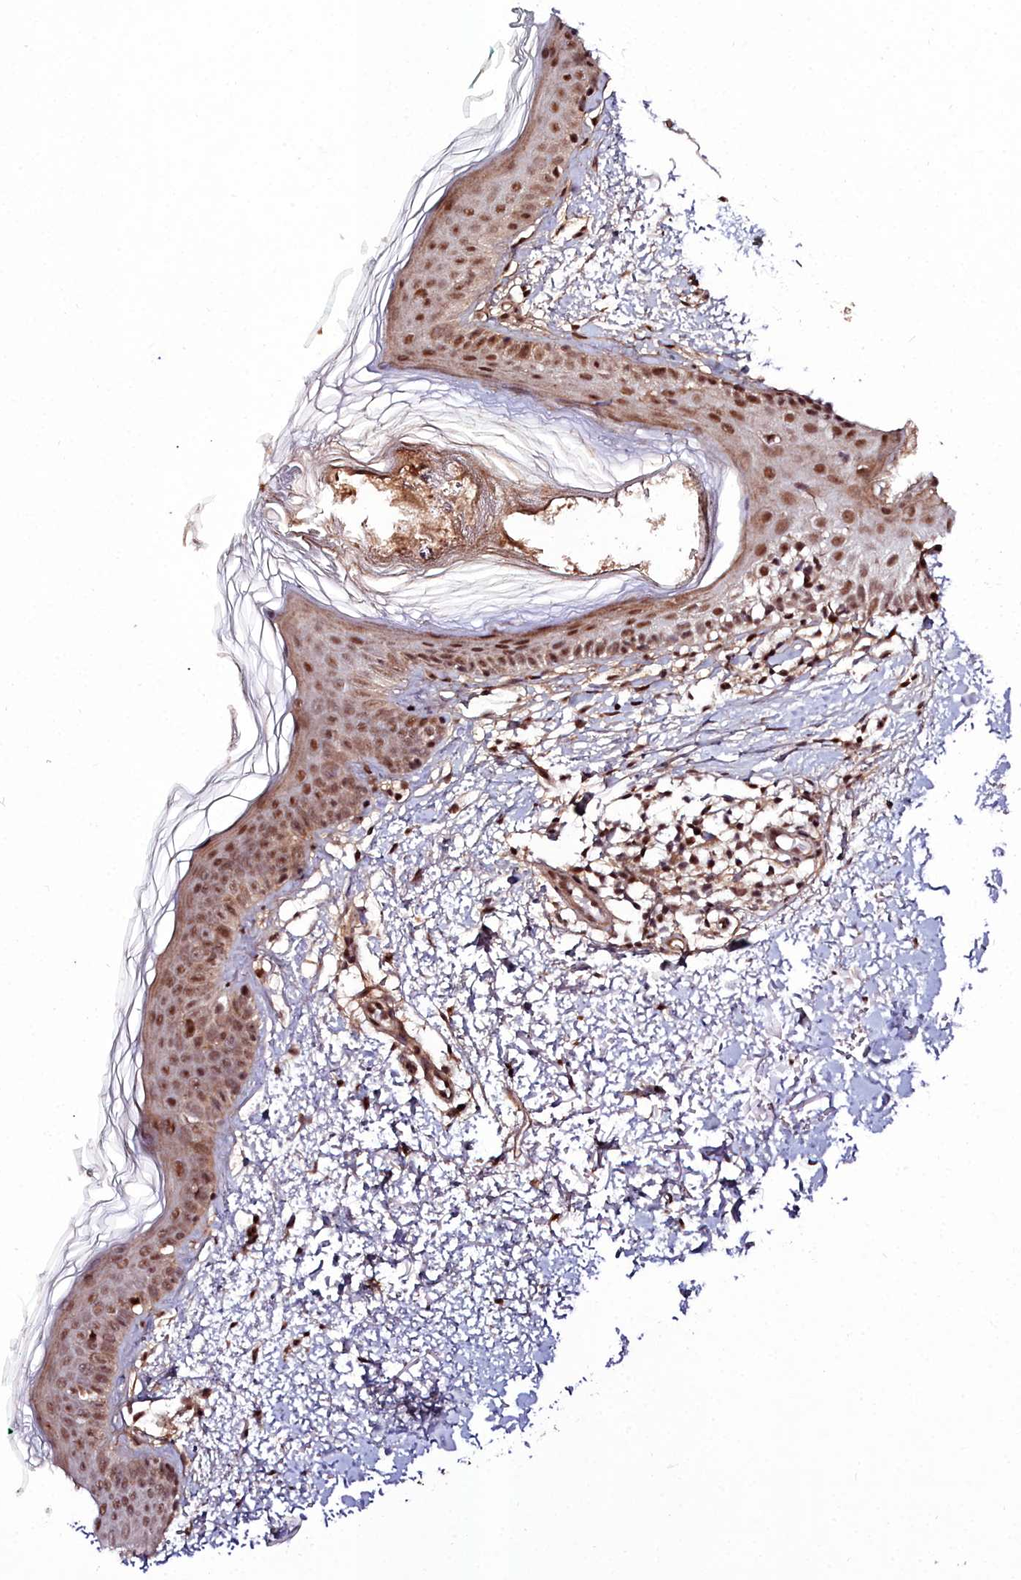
{"staining": {"intensity": "moderate", "quantity": ">75%", "location": "cytoplasmic/membranous,nuclear"}, "tissue": "skin", "cell_type": "Fibroblasts", "image_type": "normal", "snomed": [{"axis": "morphology", "description": "Normal tissue, NOS"}, {"axis": "topography", "description": "Skin"}], "caption": "IHC image of unremarkable skin stained for a protein (brown), which exhibits medium levels of moderate cytoplasmic/membranous,nuclear staining in approximately >75% of fibroblasts.", "gene": "CXXC1", "patient": {"sex": "male", "age": 66}}